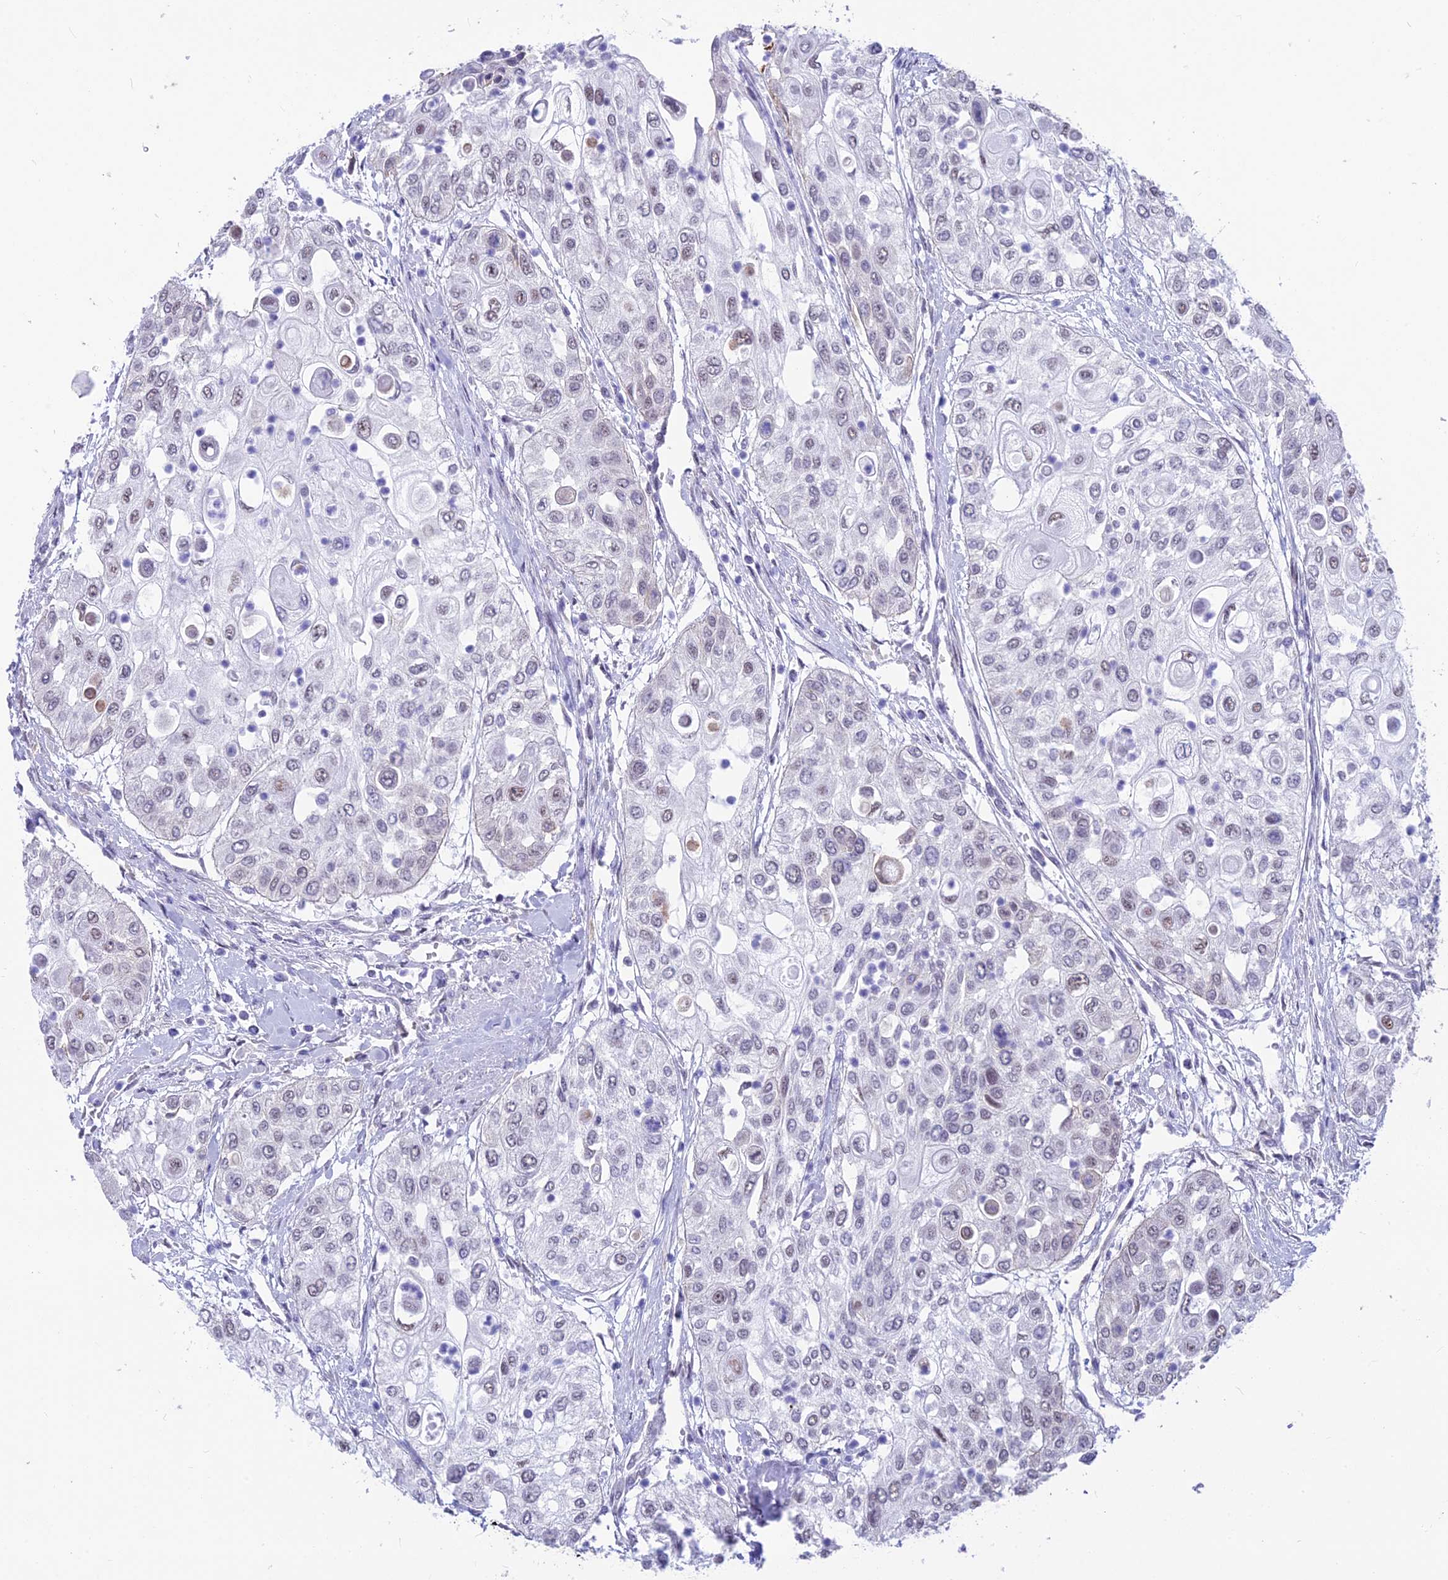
{"staining": {"intensity": "negative", "quantity": "none", "location": "none"}, "tissue": "urothelial cancer", "cell_type": "Tumor cells", "image_type": "cancer", "snomed": [{"axis": "morphology", "description": "Urothelial carcinoma, High grade"}, {"axis": "topography", "description": "Urinary bladder"}], "caption": "Human high-grade urothelial carcinoma stained for a protein using immunohistochemistry demonstrates no positivity in tumor cells.", "gene": "SRSF5", "patient": {"sex": "female", "age": 79}}